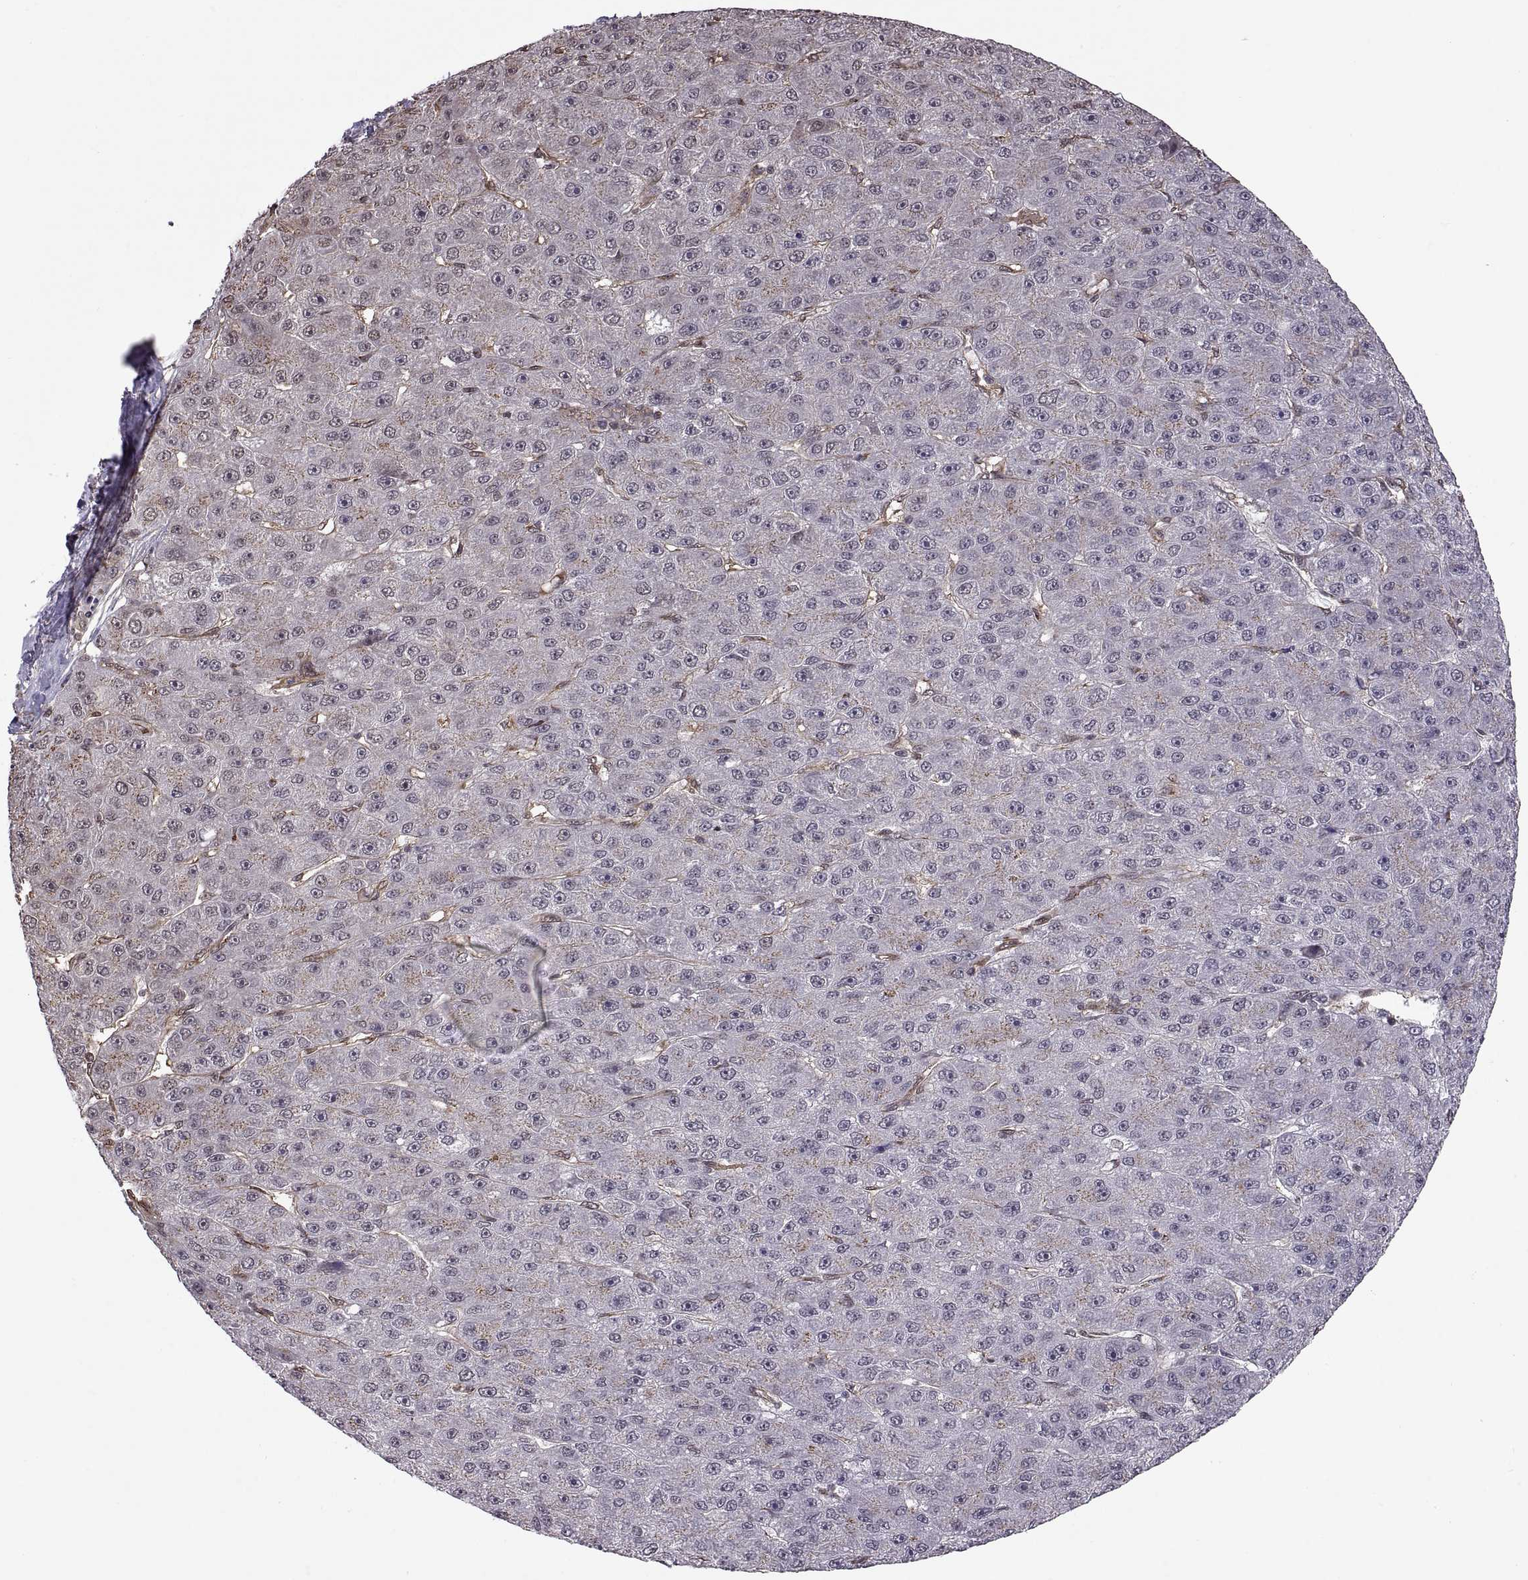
{"staining": {"intensity": "negative", "quantity": "none", "location": "none"}, "tissue": "liver cancer", "cell_type": "Tumor cells", "image_type": "cancer", "snomed": [{"axis": "morphology", "description": "Carcinoma, Hepatocellular, NOS"}, {"axis": "topography", "description": "Liver"}], "caption": "The image displays no significant expression in tumor cells of liver cancer.", "gene": "ARRB1", "patient": {"sex": "male", "age": 67}}